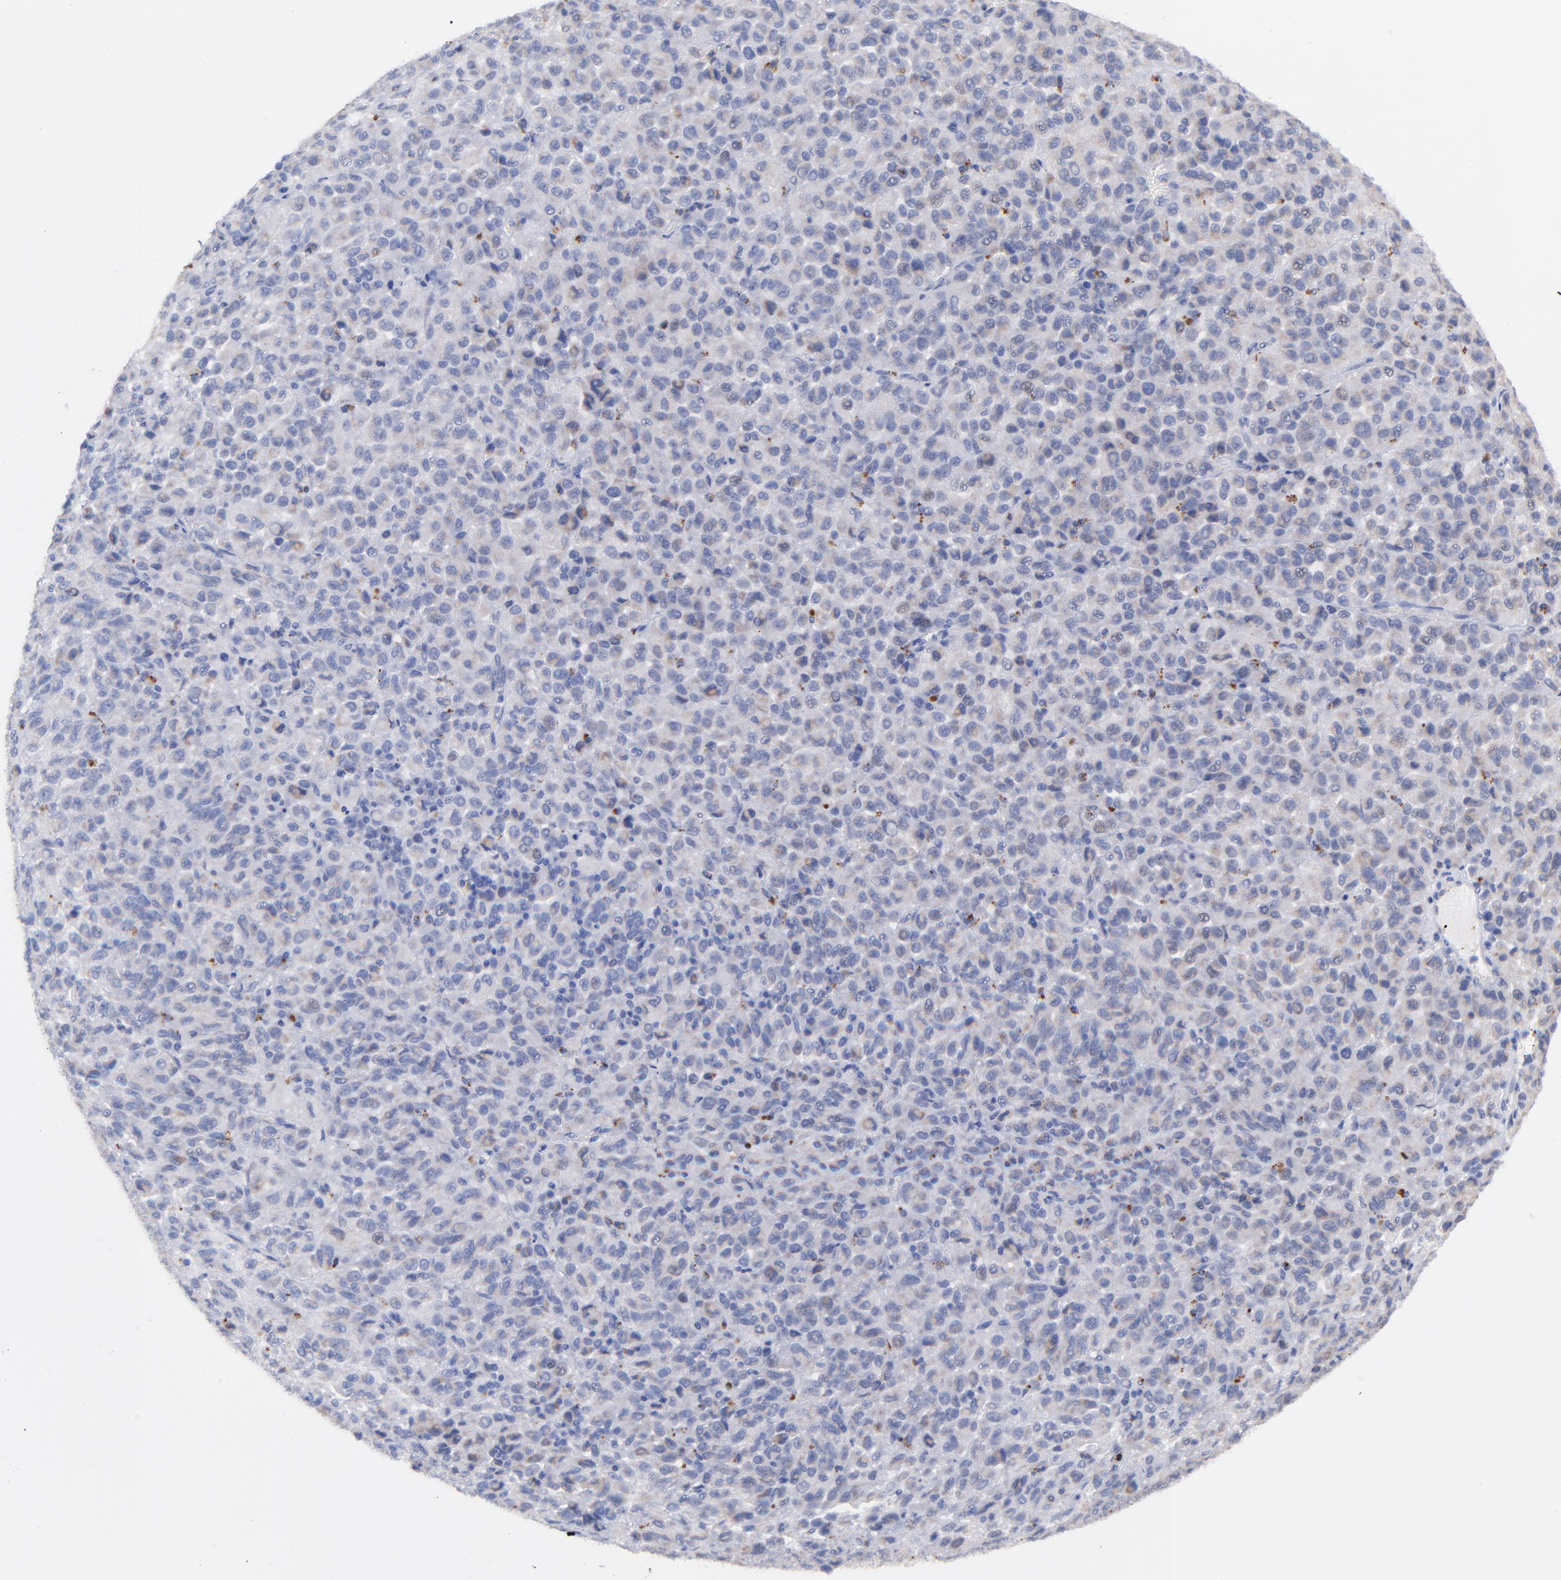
{"staining": {"intensity": "weak", "quantity": "25%-75%", "location": "cytoplasmic/membranous"}, "tissue": "melanoma", "cell_type": "Tumor cells", "image_type": "cancer", "snomed": [{"axis": "morphology", "description": "Malignant melanoma, Metastatic site"}, {"axis": "topography", "description": "Lung"}], "caption": "Immunohistochemical staining of malignant melanoma (metastatic site) shows low levels of weak cytoplasmic/membranous positivity in about 25%-75% of tumor cells.", "gene": "CFAP57", "patient": {"sex": "male", "age": 64}}